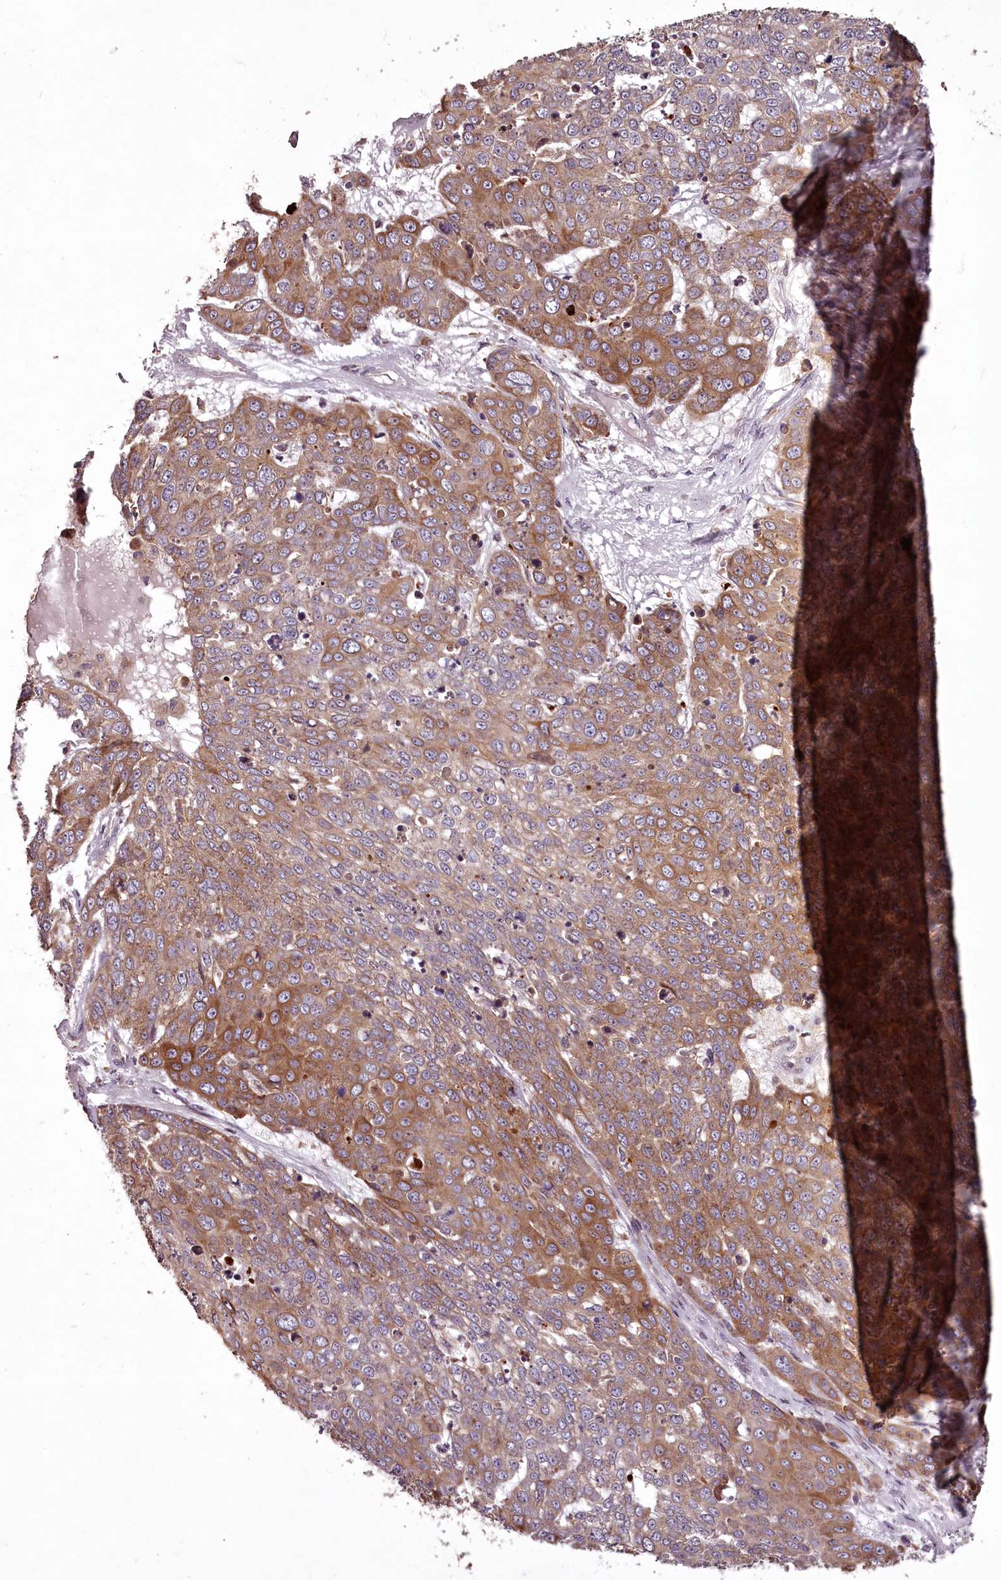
{"staining": {"intensity": "moderate", "quantity": ">75%", "location": "cytoplasmic/membranous"}, "tissue": "skin cancer", "cell_type": "Tumor cells", "image_type": "cancer", "snomed": [{"axis": "morphology", "description": "Squamous cell carcinoma, NOS"}, {"axis": "topography", "description": "Skin"}], "caption": "Human skin cancer (squamous cell carcinoma) stained with a brown dye reveals moderate cytoplasmic/membranous positive positivity in approximately >75% of tumor cells.", "gene": "STX6", "patient": {"sex": "male", "age": 71}}